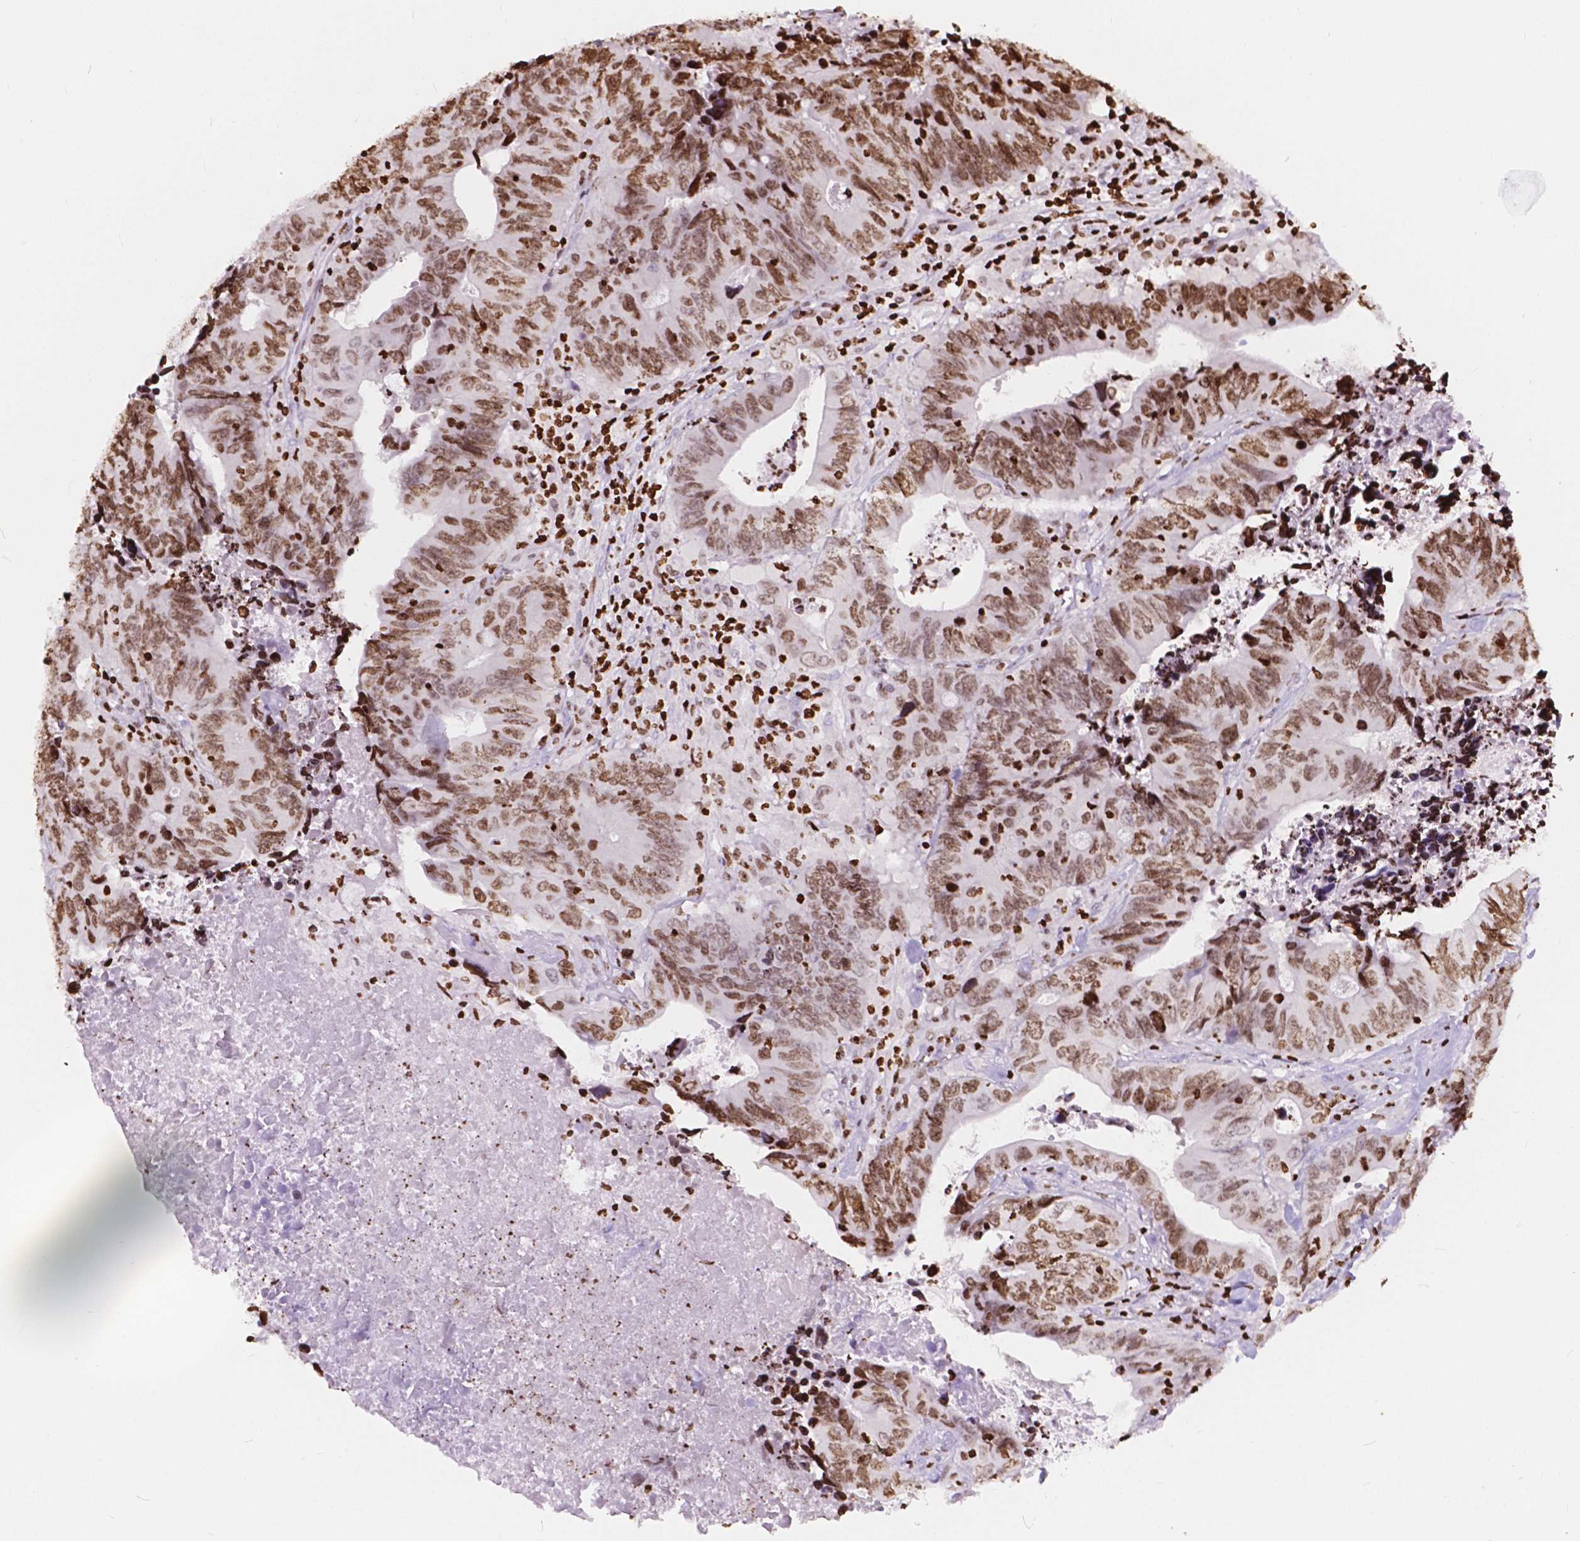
{"staining": {"intensity": "moderate", "quantity": ">75%", "location": "nuclear"}, "tissue": "colorectal cancer", "cell_type": "Tumor cells", "image_type": "cancer", "snomed": [{"axis": "morphology", "description": "Adenocarcinoma, NOS"}, {"axis": "topography", "description": "Colon"}], "caption": "IHC (DAB) staining of human colorectal adenocarcinoma demonstrates moderate nuclear protein positivity in about >75% of tumor cells. (DAB IHC with brightfield microscopy, high magnification).", "gene": "CBY3", "patient": {"sex": "female", "age": 82}}